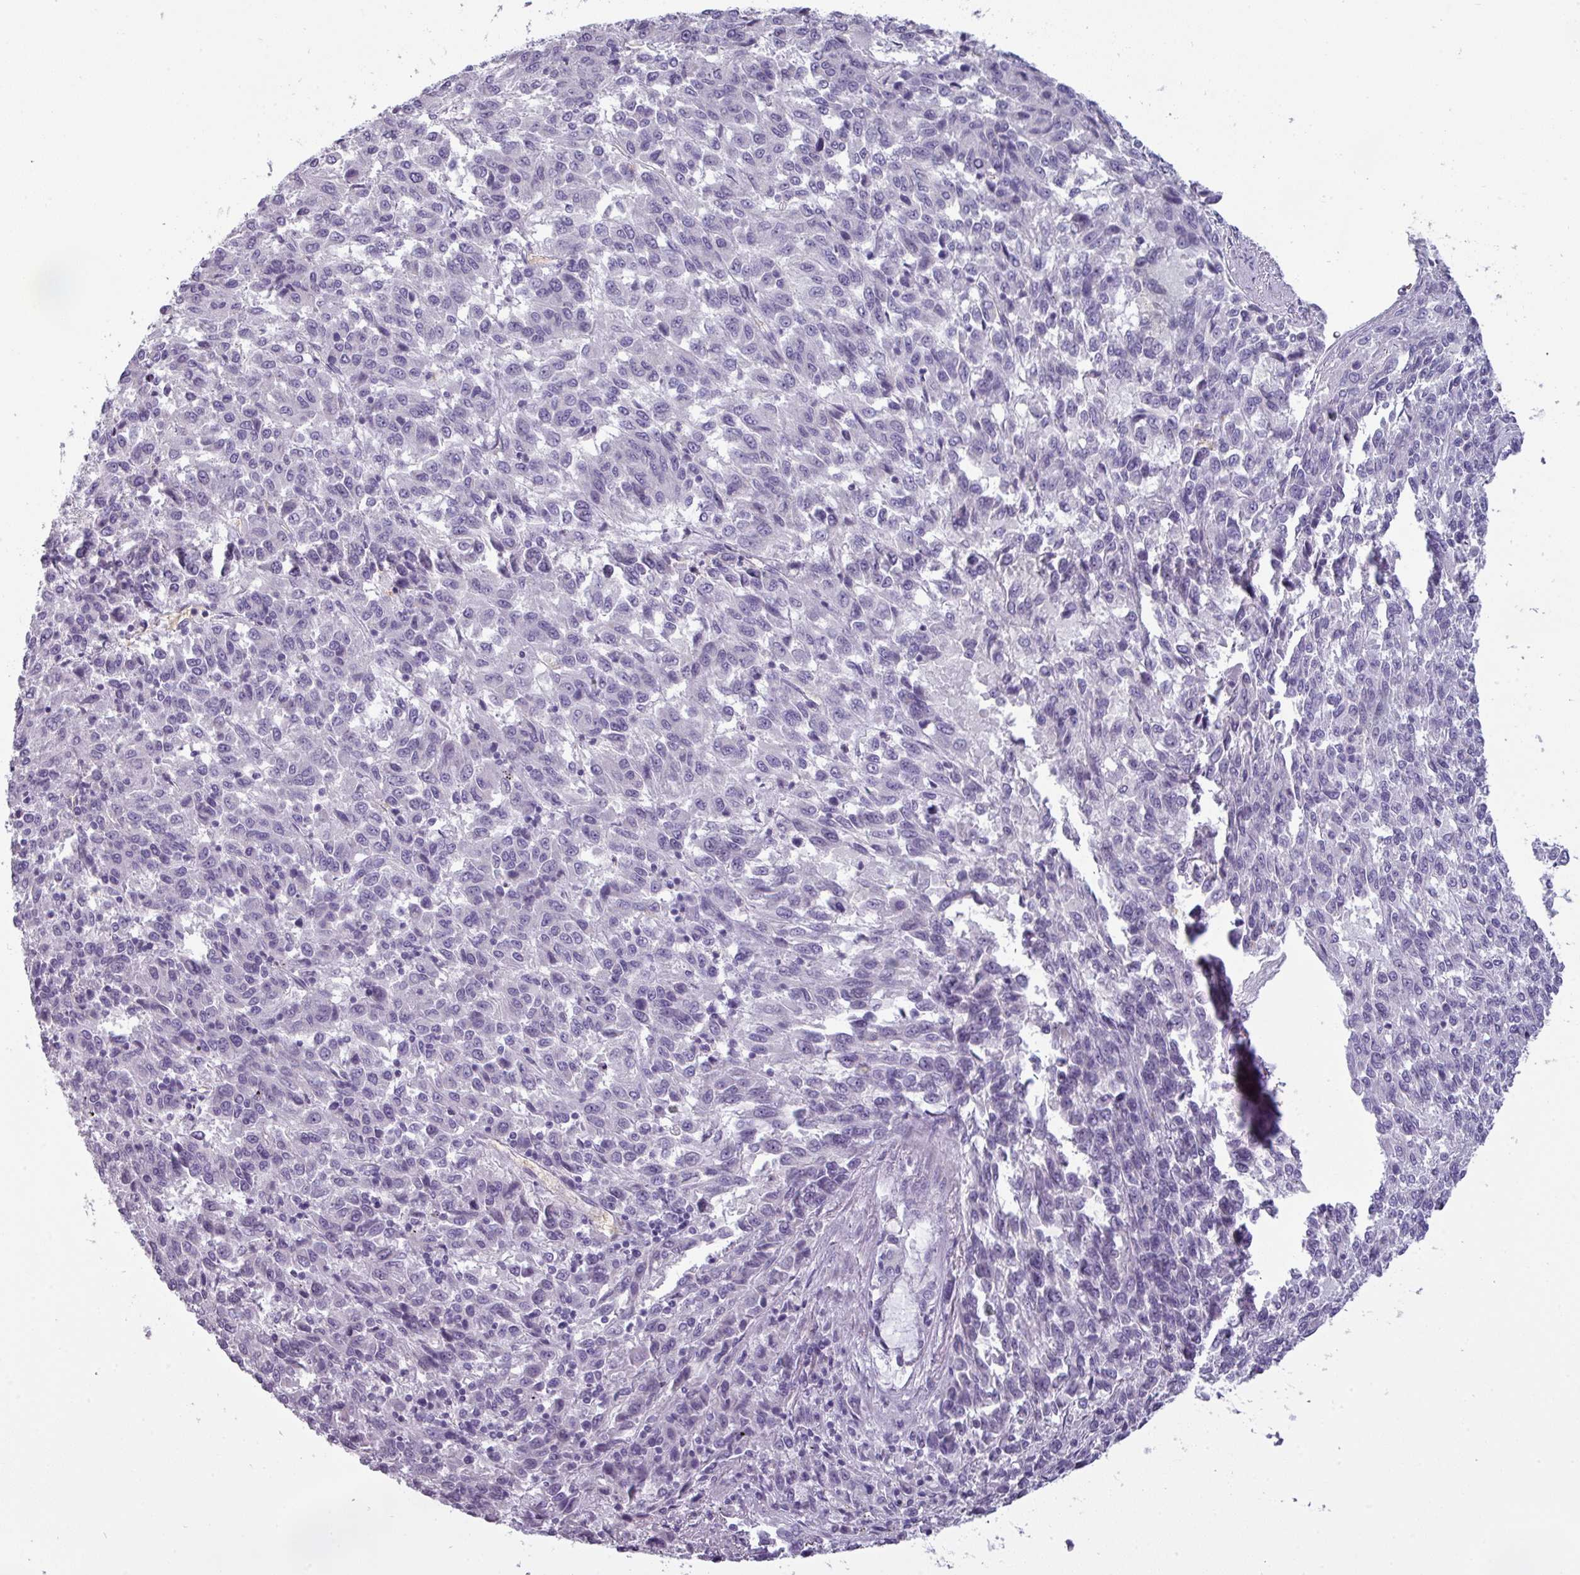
{"staining": {"intensity": "negative", "quantity": "none", "location": "none"}, "tissue": "melanoma", "cell_type": "Tumor cells", "image_type": "cancer", "snomed": [{"axis": "morphology", "description": "Malignant melanoma, Metastatic site"}, {"axis": "topography", "description": "Lung"}], "caption": "Immunohistochemical staining of malignant melanoma (metastatic site) exhibits no significant expression in tumor cells. (DAB (3,3'-diaminobenzidine) IHC with hematoxylin counter stain).", "gene": "AREL1", "patient": {"sex": "male", "age": 64}}